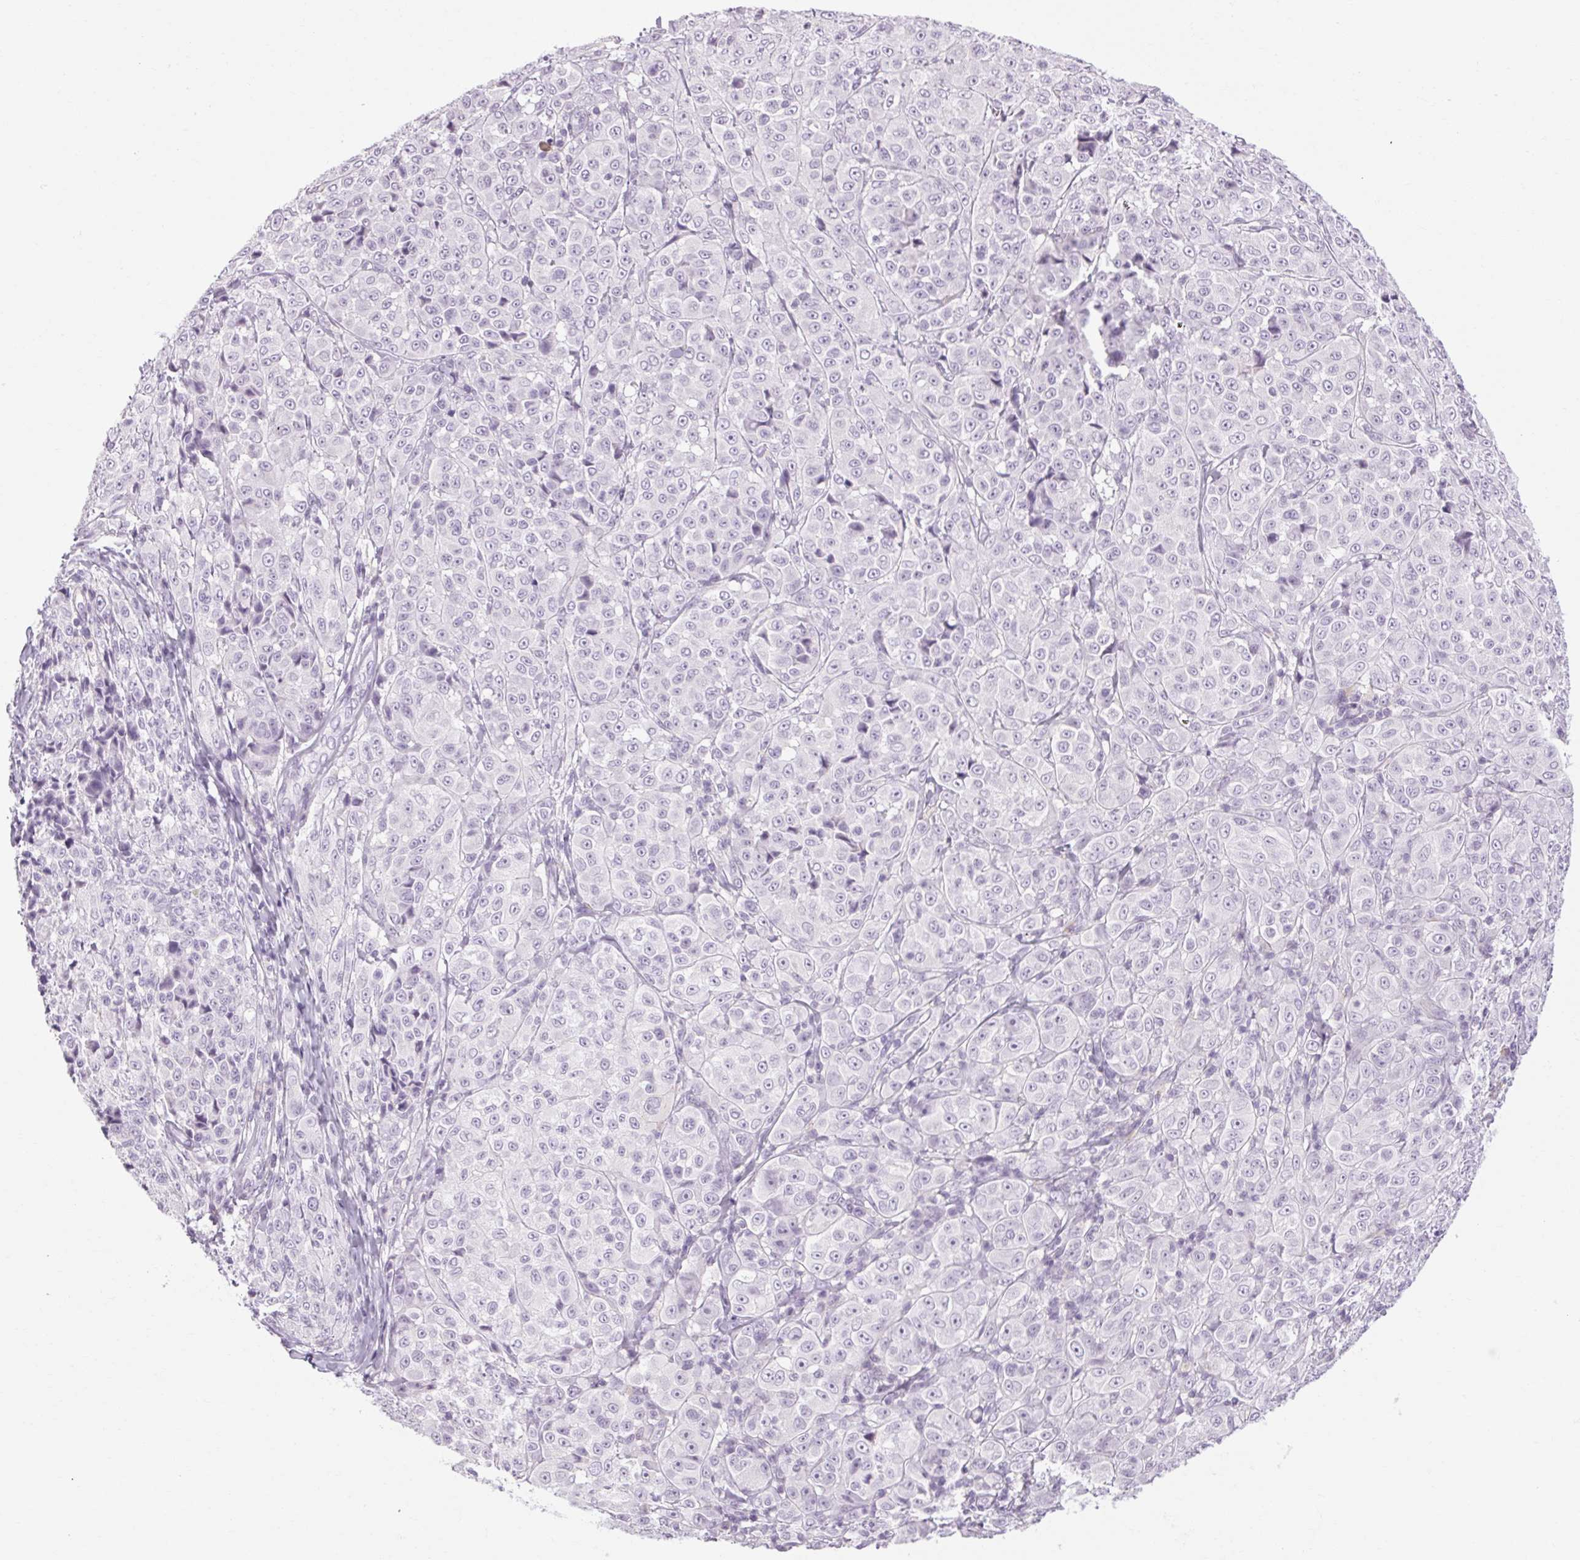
{"staining": {"intensity": "negative", "quantity": "none", "location": "none"}, "tissue": "melanoma", "cell_type": "Tumor cells", "image_type": "cancer", "snomed": [{"axis": "morphology", "description": "Malignant melanoma, NOS"}, {"axis": "topography", "description": "Skin"}], "caption": "There is no significant staining in tumor cells of melanoma.", "gene": "POMC", "patient": {"sex": "male", "age": 89}}